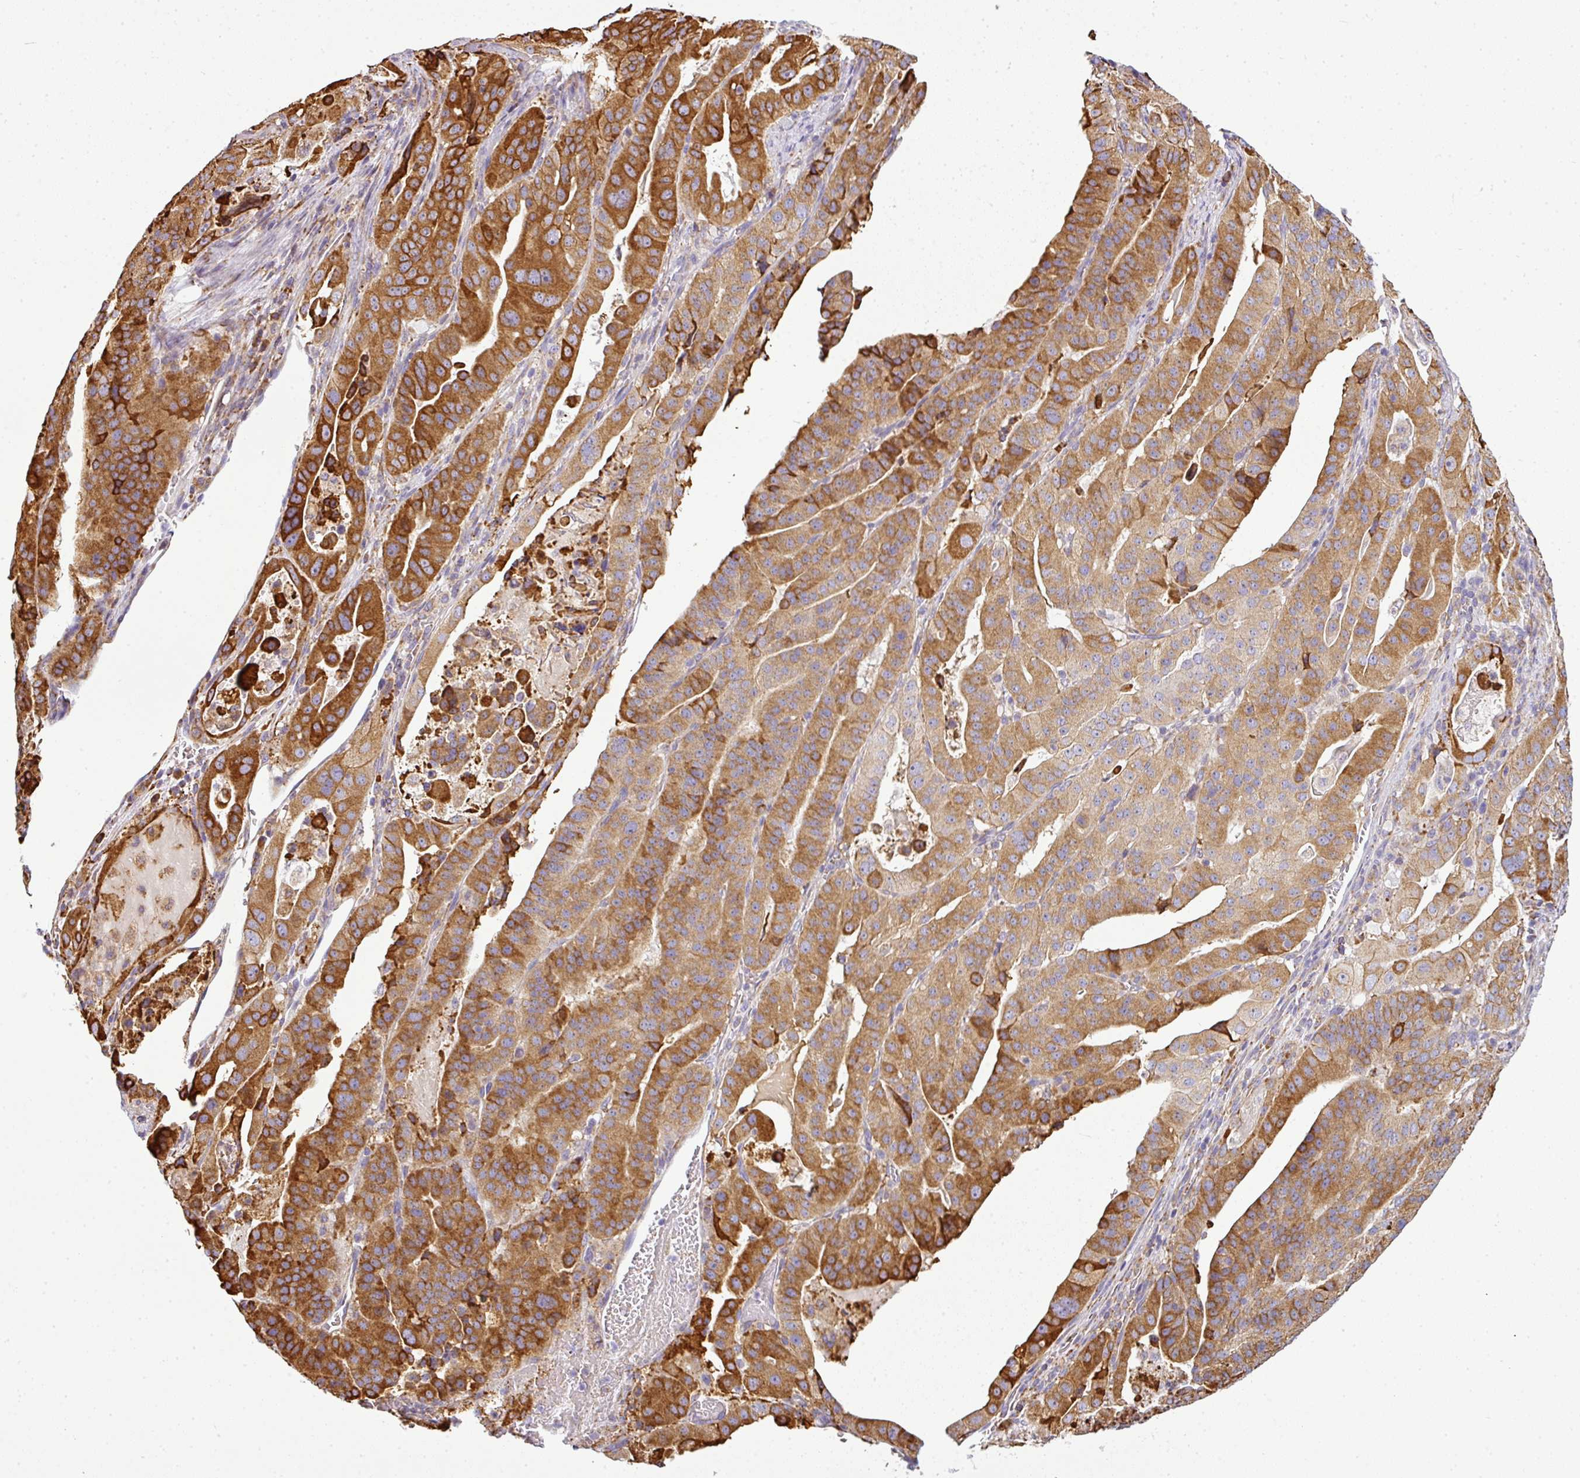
{"staining": {"intensity": "moderate", "quantity": ">75%", "location": "cytoplasmic/membranous"}, "tissue": "stomach cancer", "cell_type": "Tumor cells", "image_type": "cancer", "snomed": [{"axis": "morphology", "description": "Adenocarcinoma, NOS"}, {"axis": "topography", "description": "Stomach"}], "caption": "This is an image of immunohistochemistry staining of adenocarcinoma (stomach), which shows moderate staining in the cytoplasmic/membranous of tumor cells.", "gene": "ANKRD18A", "patient": {"sex": "male", "age": 48}}